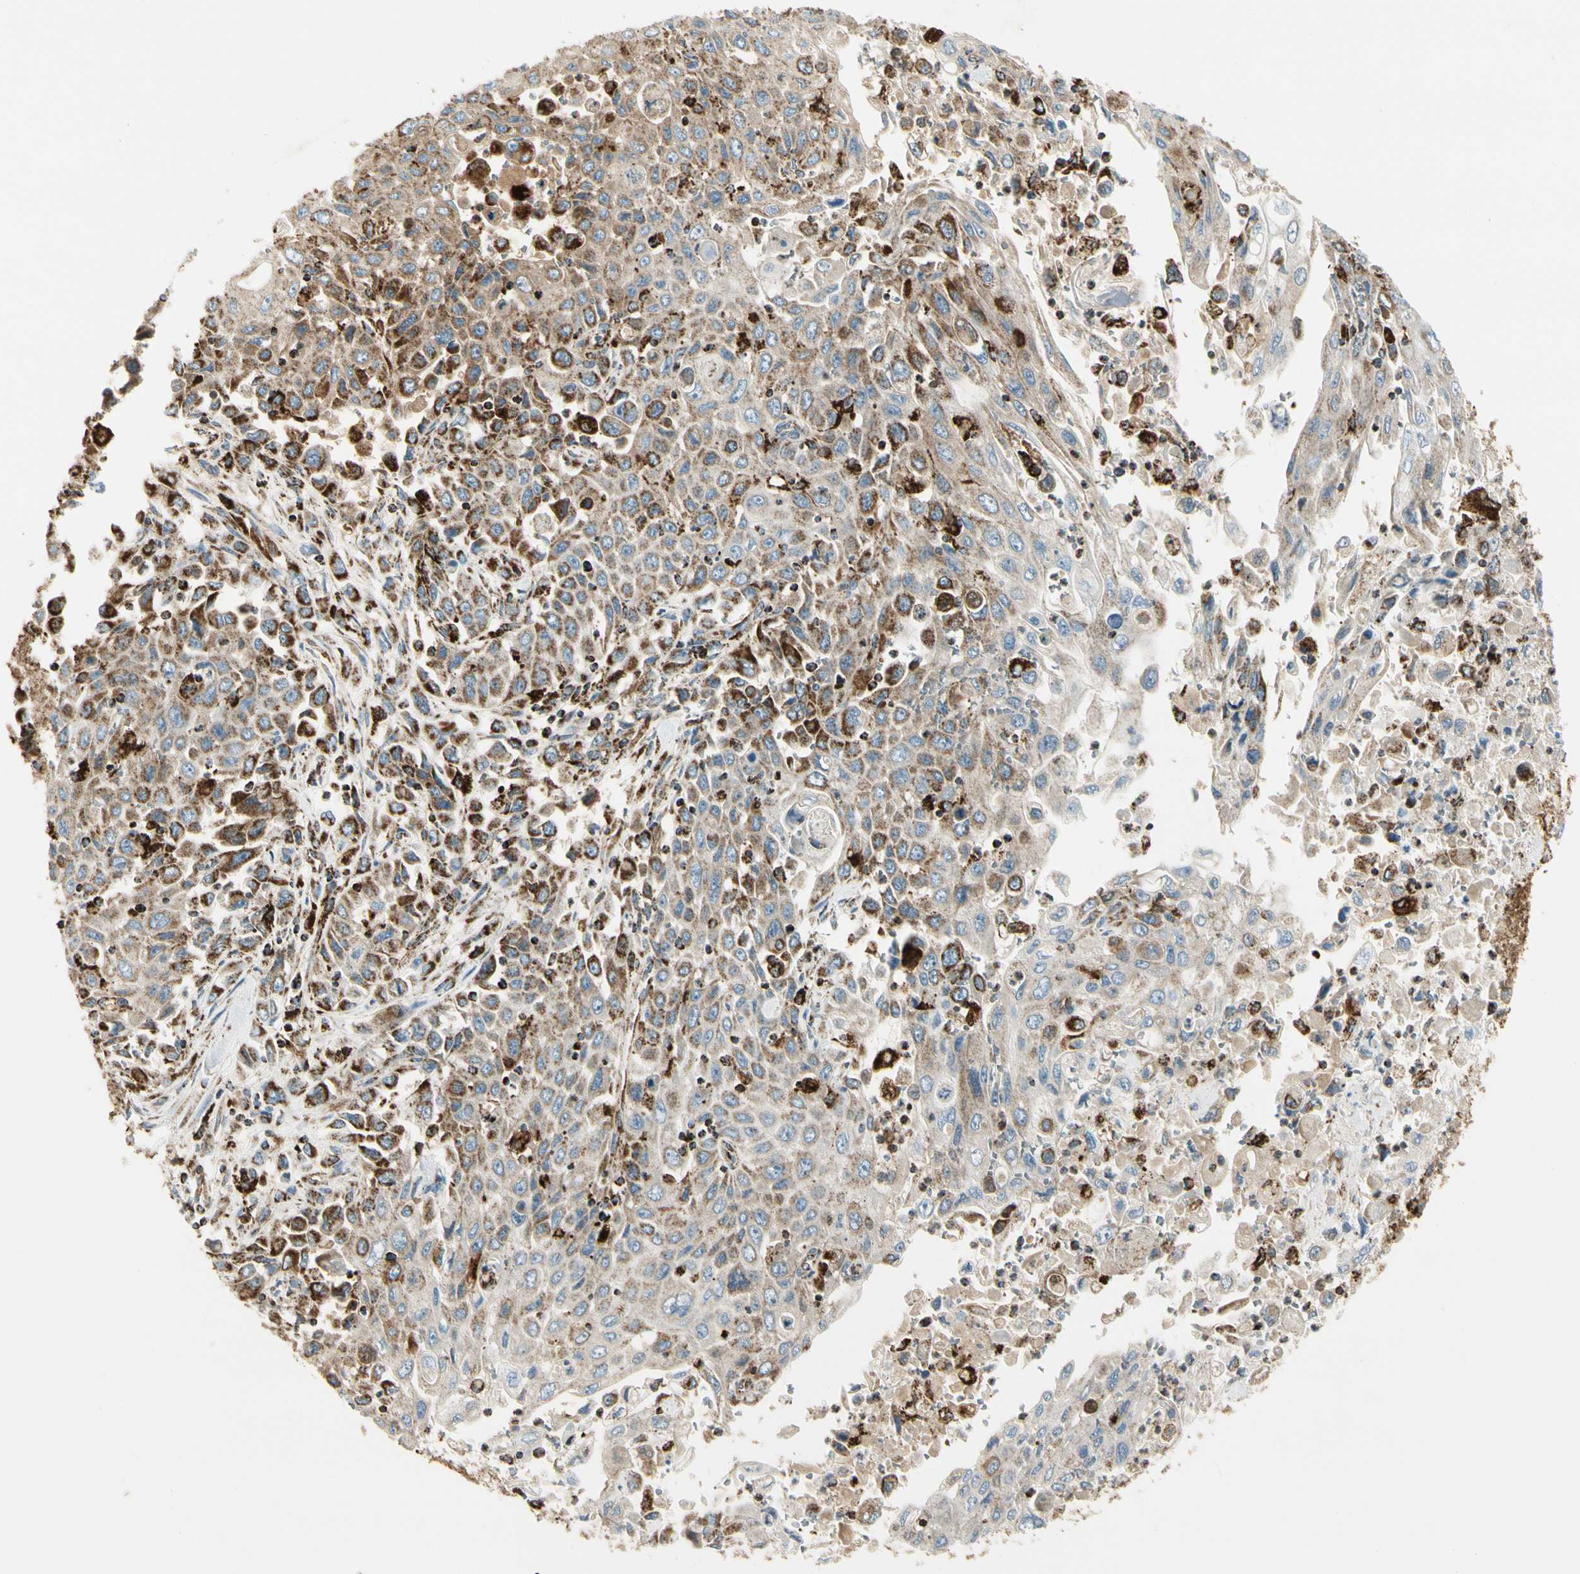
{"staining": {"intensity": "moderate", "quantity": ">75%", "location": "cytoplasmic/membranous"}, "tissue": "pancreatic cancer", "cell_type": "Tumor cells", "image_type": "cancer", "snomed": [{"axis": "morphology", "description": "Adenocarcinoma, NOS"}, {"axis": "topography", "description": "Pancreas"}], "caption": "About >75% of tumor cells in human pancreatic adenocarcinoma demonstrate moderate cytoplasmic/membranous protein staining as visualized by brown immunohistochemical staining.", "gene": "ME2", "patient": {"sex": "male", "age": 70}}